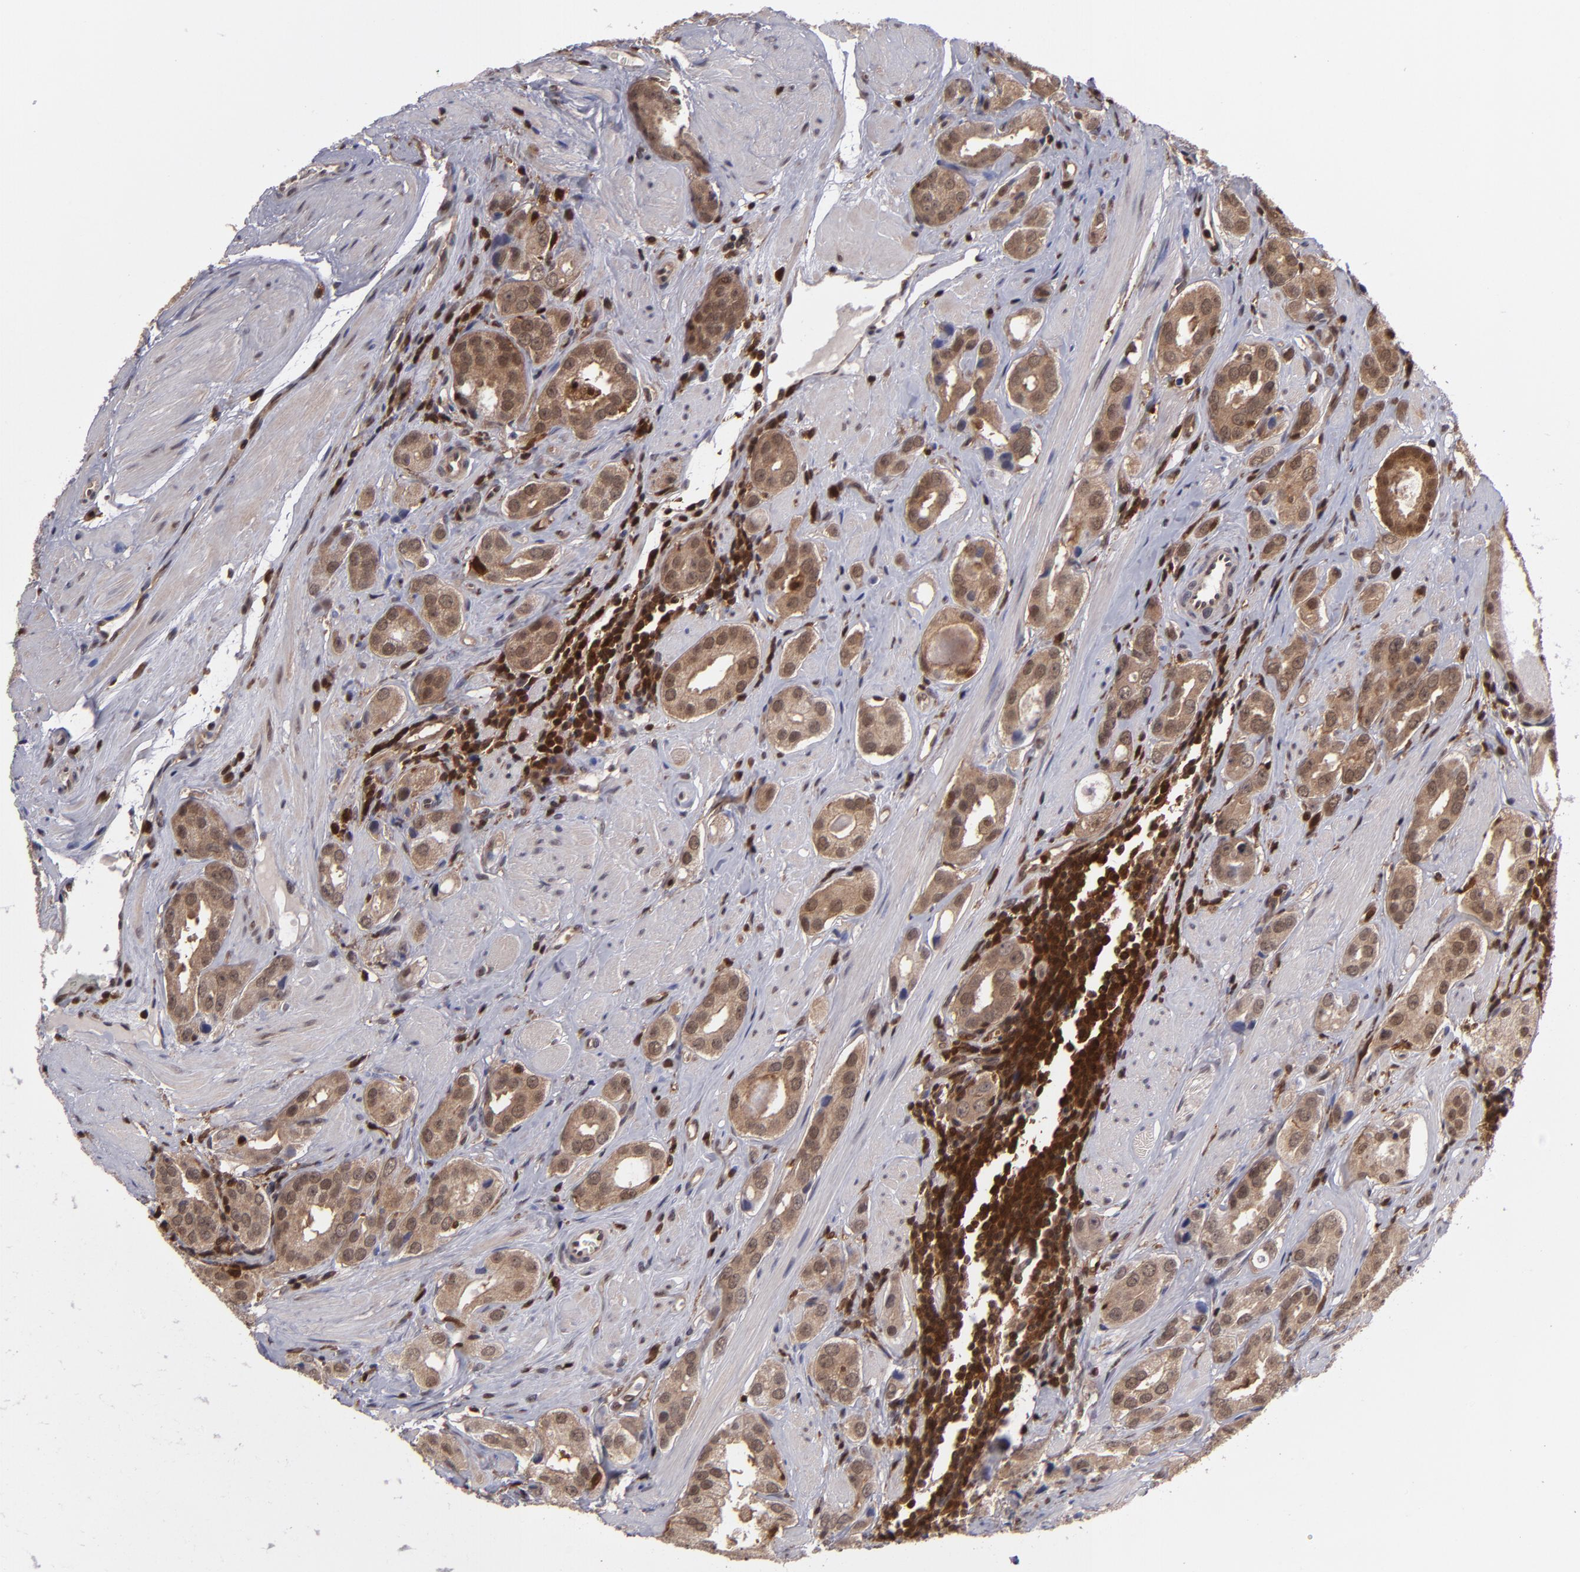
{"staining": {"intensity": "moderate", "quantity": ">75%", "location": "cytoplasmic/membranous,nuclear"}, "tissue": "prostate cancer", "cell_type": "Tumor cells", "image_type": "cancer", "snomed": [{"axis": "morphology", "description": "Adenocarcinoma, Medium grade"}, {"axis": "topography", "description": "Prostate"}], "caption": "Human medium-grade adenocarcinoma (prostate) stained with a protein marker demonstrates moderate staining in tumor cells.", "gene": "GRB2", "patient": {"sex": "male", "age": 53}}